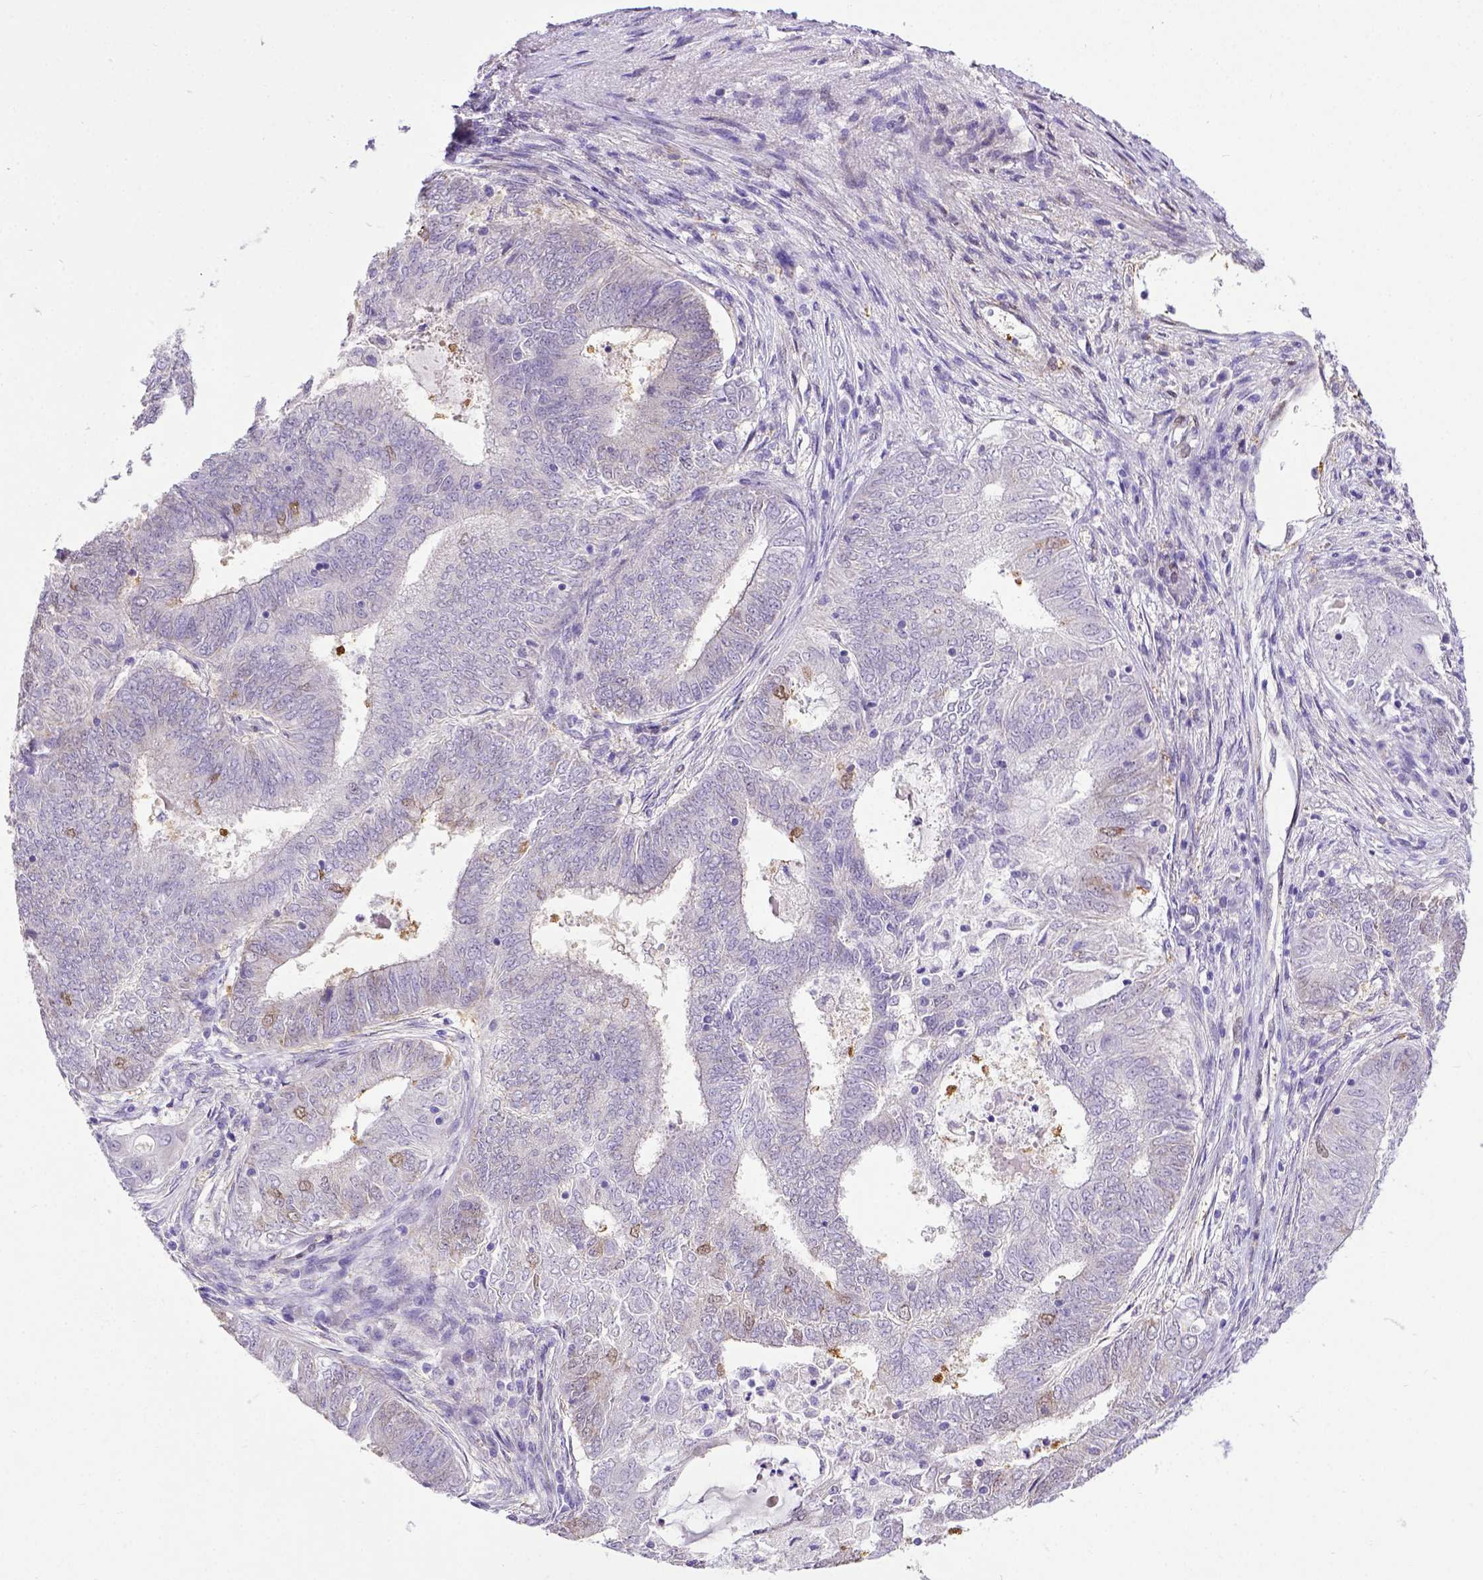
{"staining": {"intensity": "negative", "quantity": "none", "location": "none"}, "tissue": "endometrial cancer", "cell_type": "Tumor cells", "image_type": "cancer", "snomed": [{"axis": "morphology", "description": "Adenocarcinoma, NOS"}, {"axis": "topography", "description": "Endometrium"}], "caption": "Tumor cells are negative for protein expression in human endometrial adenocarcinoma. Brightfield microscopy of IHC stained with DAB (brown) and hematoxylin (blue), captured at high magnification.", "gene": "BTN1A1", "patient": {"sex": "female", "age": 62}}